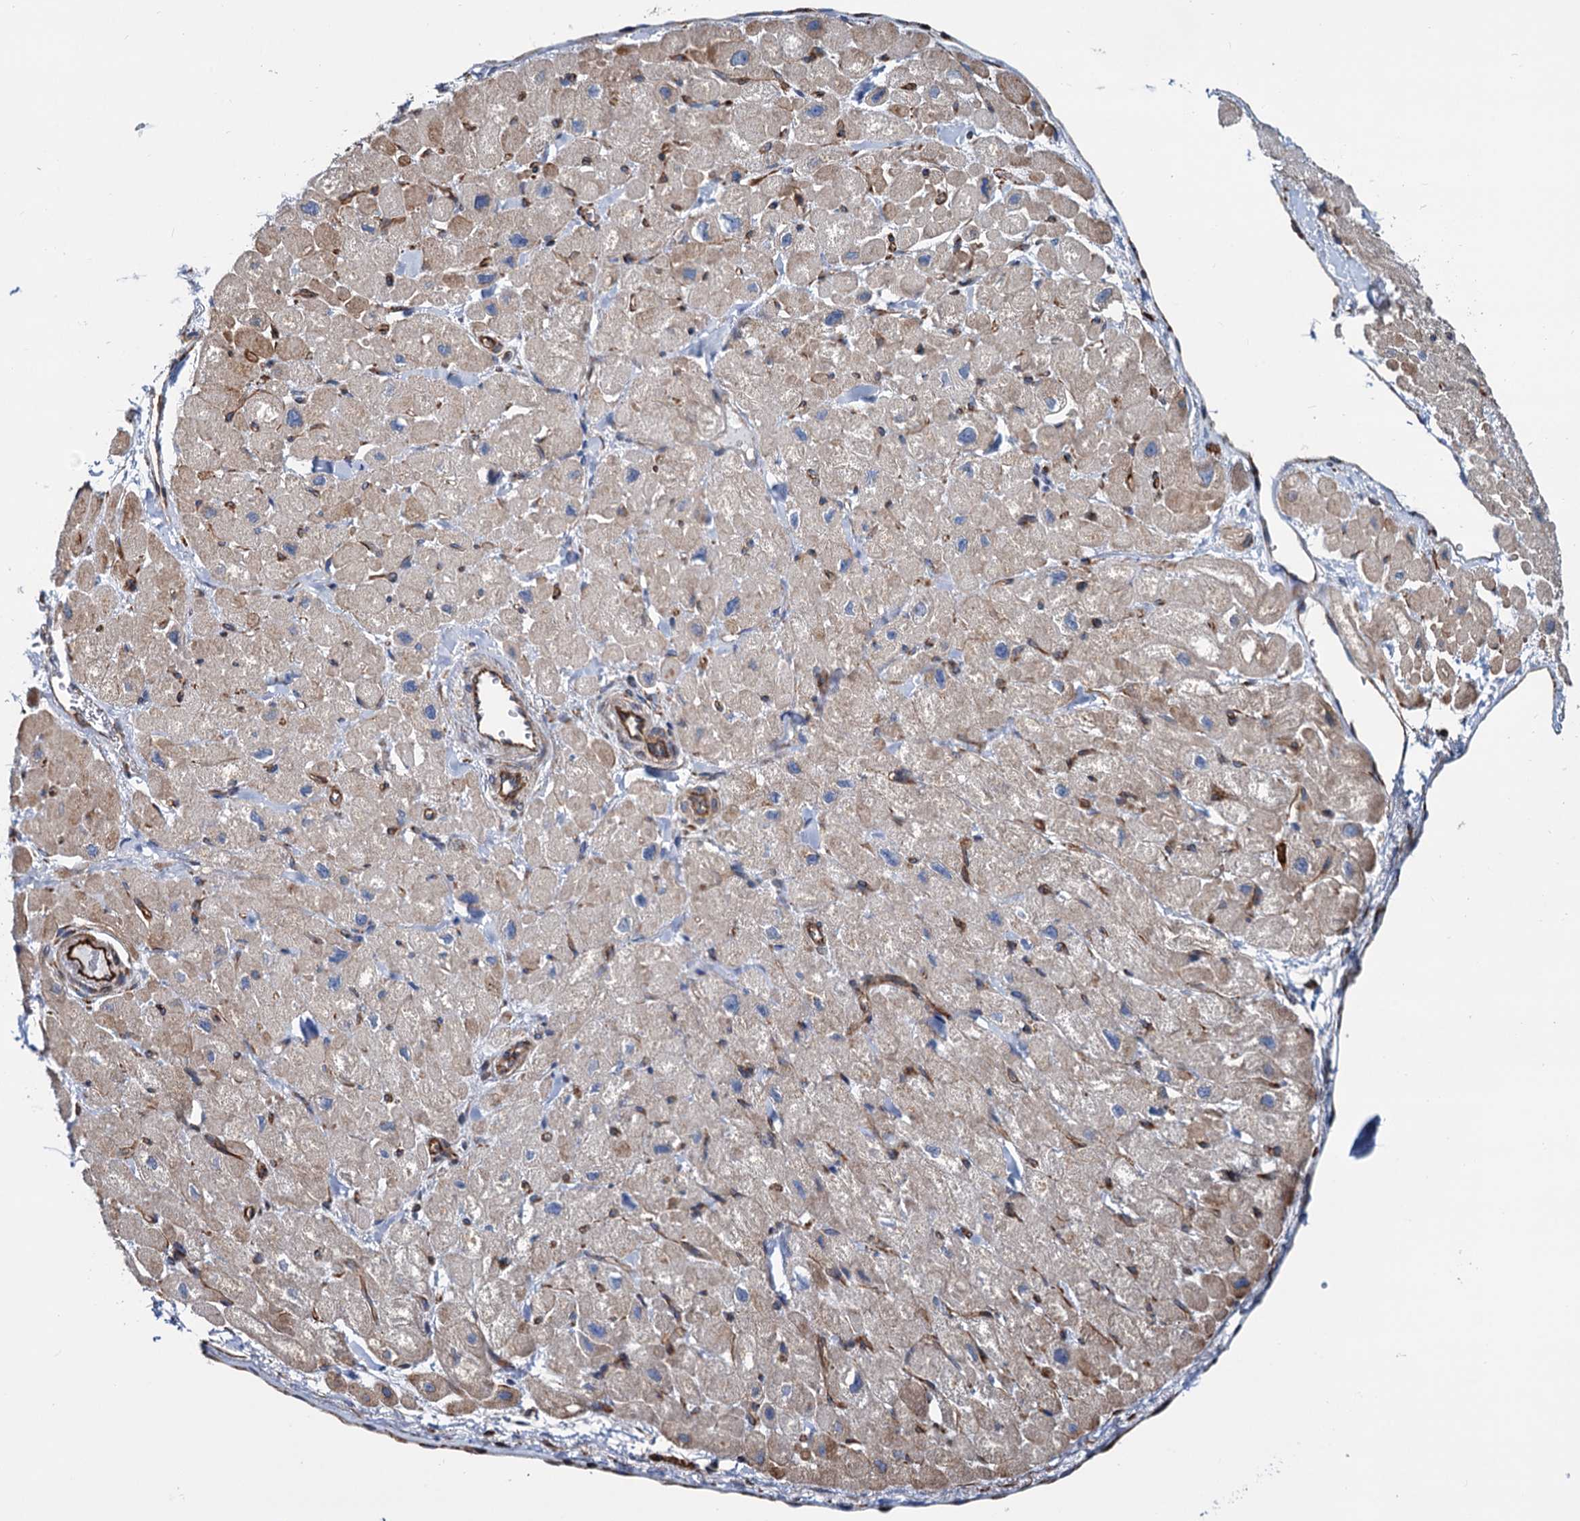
{"staining": {"intensity": "weak", "quantity": ">75%", "location": "cytoplasmic/membranous"}, "tissue": "heart muscle", "cell_type": "Cardiomyocytes", "image_type": "normal", "snomed": [{"axis": "morphology", "description": "Normal tissue, NOS"}, {"axis": "topography", "description": "Heart"}], "caption": "Immunohistochemical staining of benign heart muscle shows low levels of weak cytoplasmic/membranous positivity in about >75% of cardiomyocytes.", "gene": "PSEN1", "patient": {"sex": "male", "age": 65}}